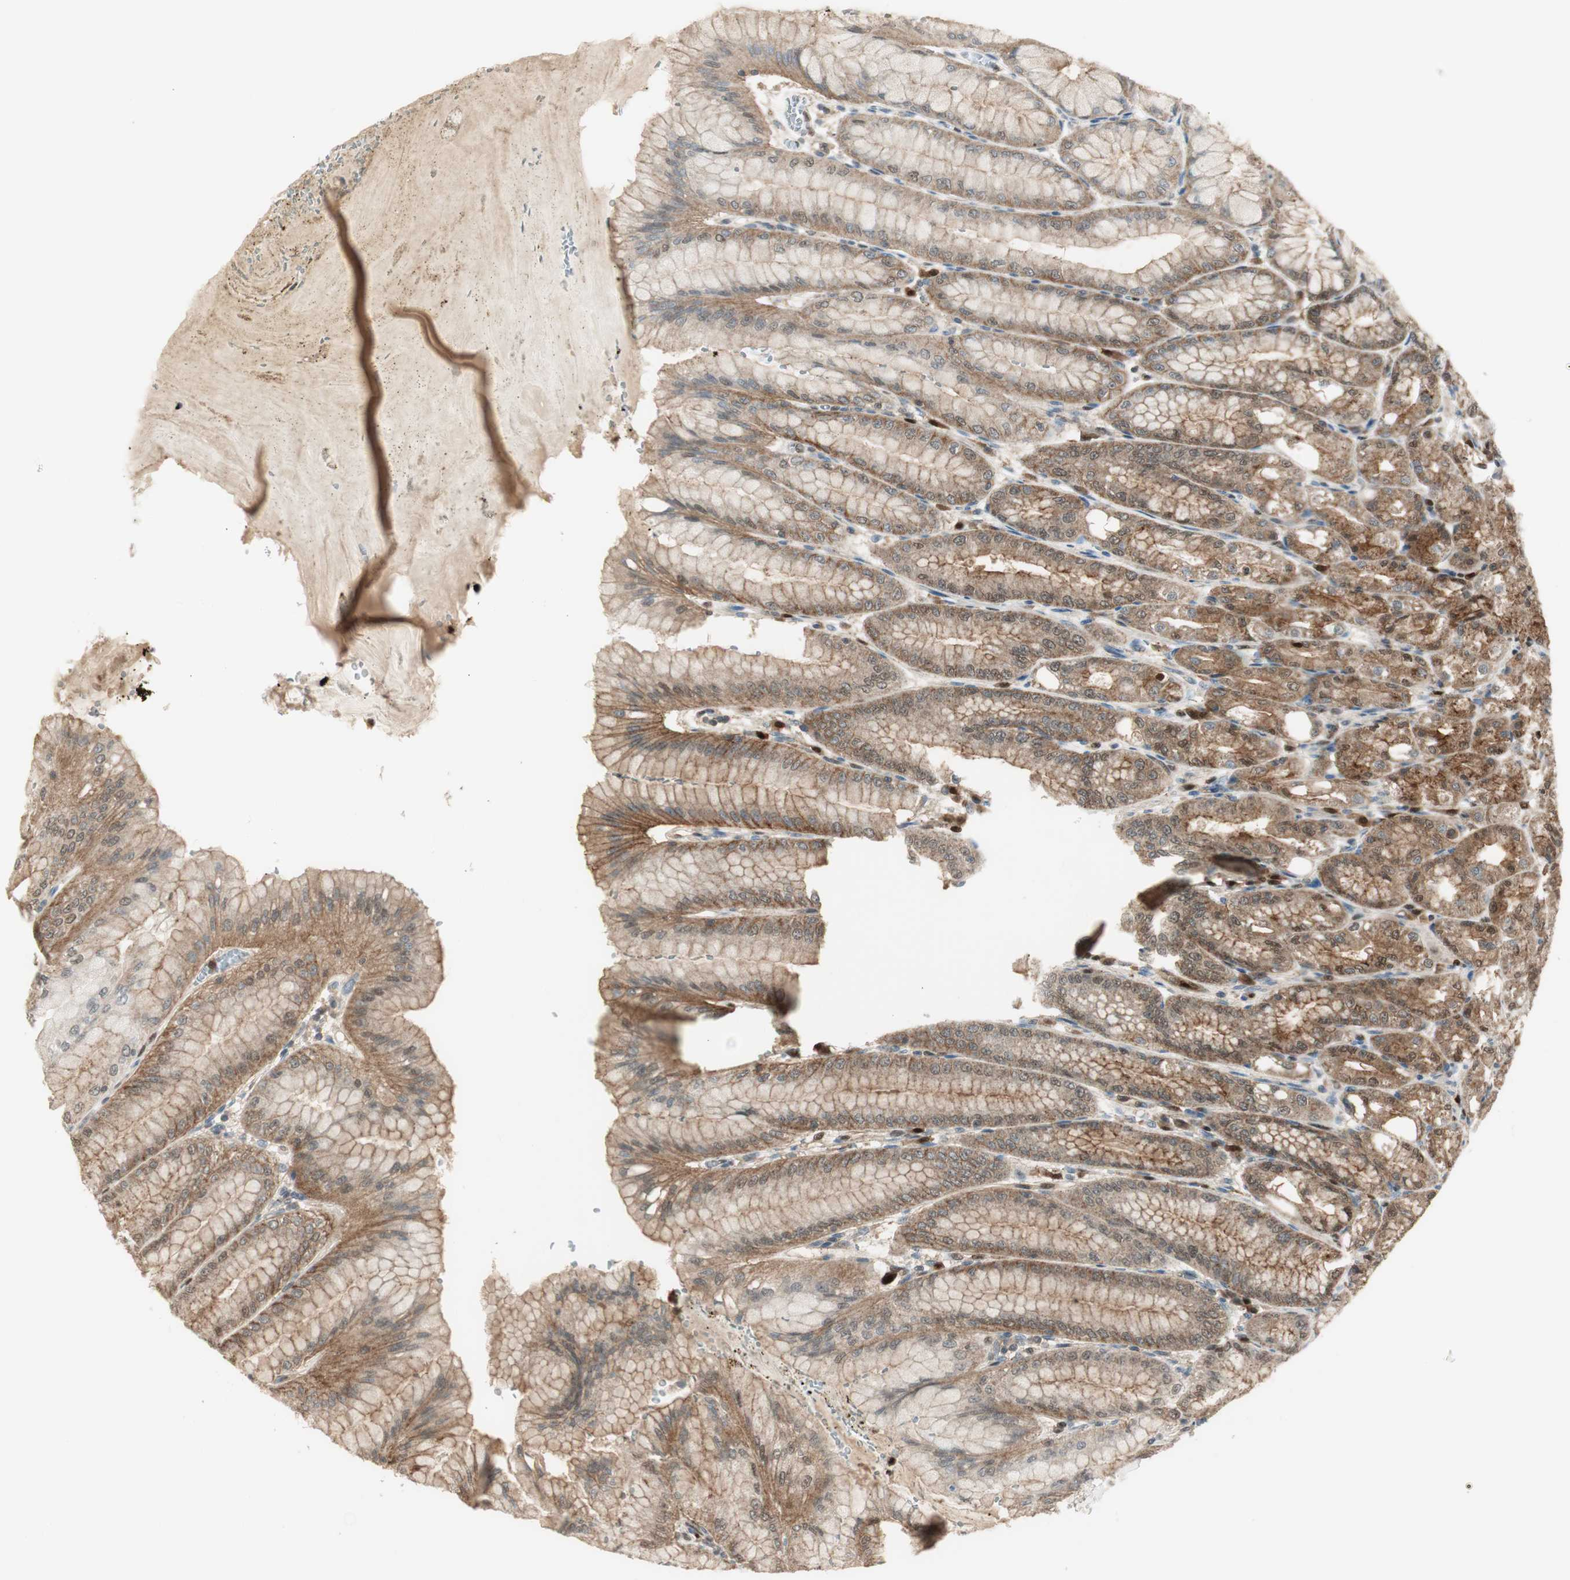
{"staining": {"intensity": "moderate", "quantity": ">75%", "location": "cytoplasmic/membranous,nuclear"}, "tissue": "stomach", "cell_type": "Glandular cells", "image_type": "normal", "snomed": [{"axis": "morphology", "description": "Normal tissue, NOS"}, {"axis": "topography", "description": "Stomach, lower"}], "caption": "A histopathology image showing moderate cytoplasmic/membranous,nuclear staining in about >75% of glandular cells in unremarkable stomach, as visualized by brown immunohistochemical staining.", "gene": "LTA4H", "patient": {"sex": "male", "age": 71}}